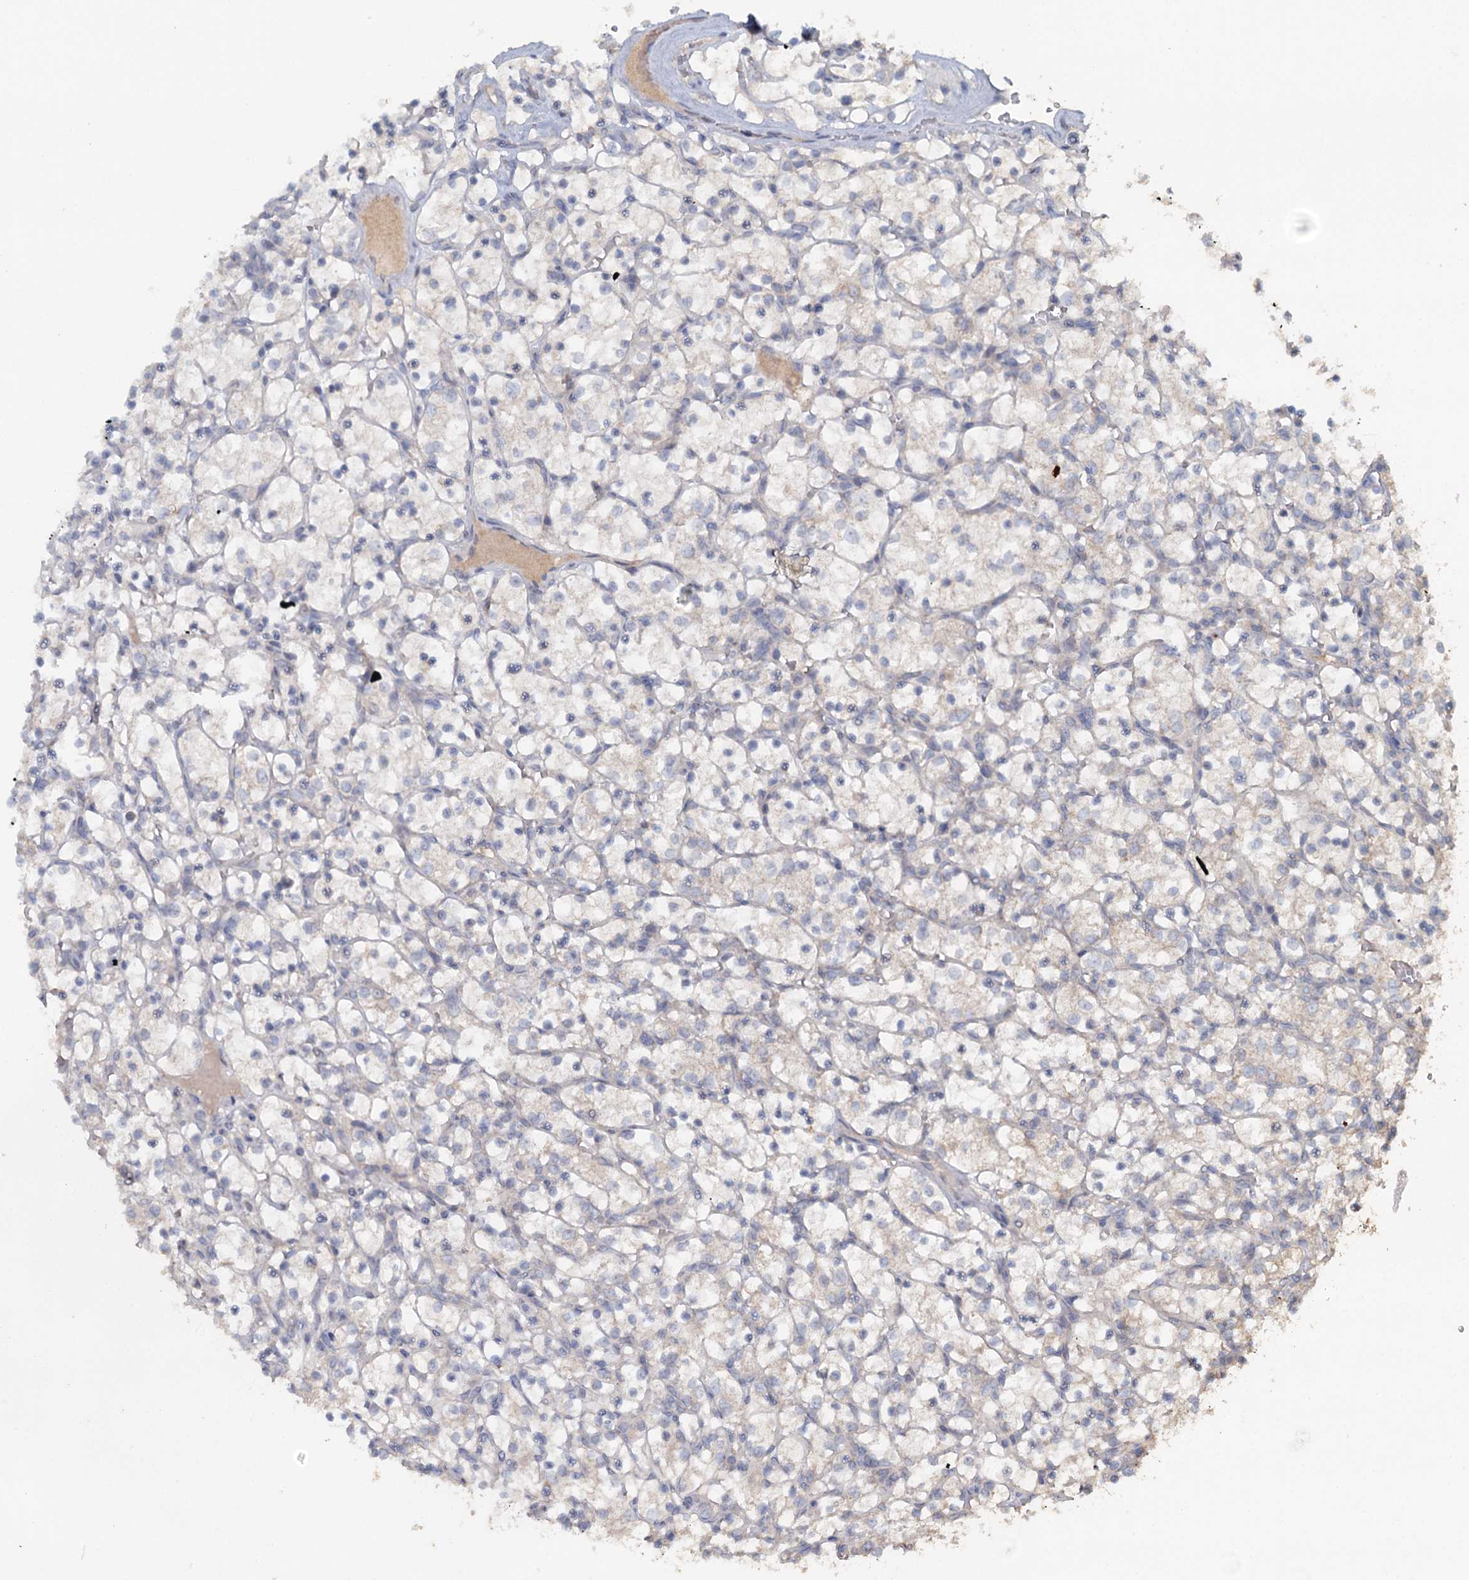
{"staining": {"intensity": "negative", "quantity": "none", "location": "none"}, "tissue": "renal cancer", "cell_type": "Tumor cells", "image_type": "cancer", "snomed": [{"axis": "morphology", "description": "Adenocarcinoma, NOS"}, {"axis": "topography", "description": "Kidney"}], "caption": "There is no significant staining in tumor cells of renal cancer (adenocarcinoma). (DAB (3,3'-diaminobenzidine) immunohistochemistry (IHC), high magnification).", "gene": "FUNDC1", "patient": {"sex": "female", "age": 69}}